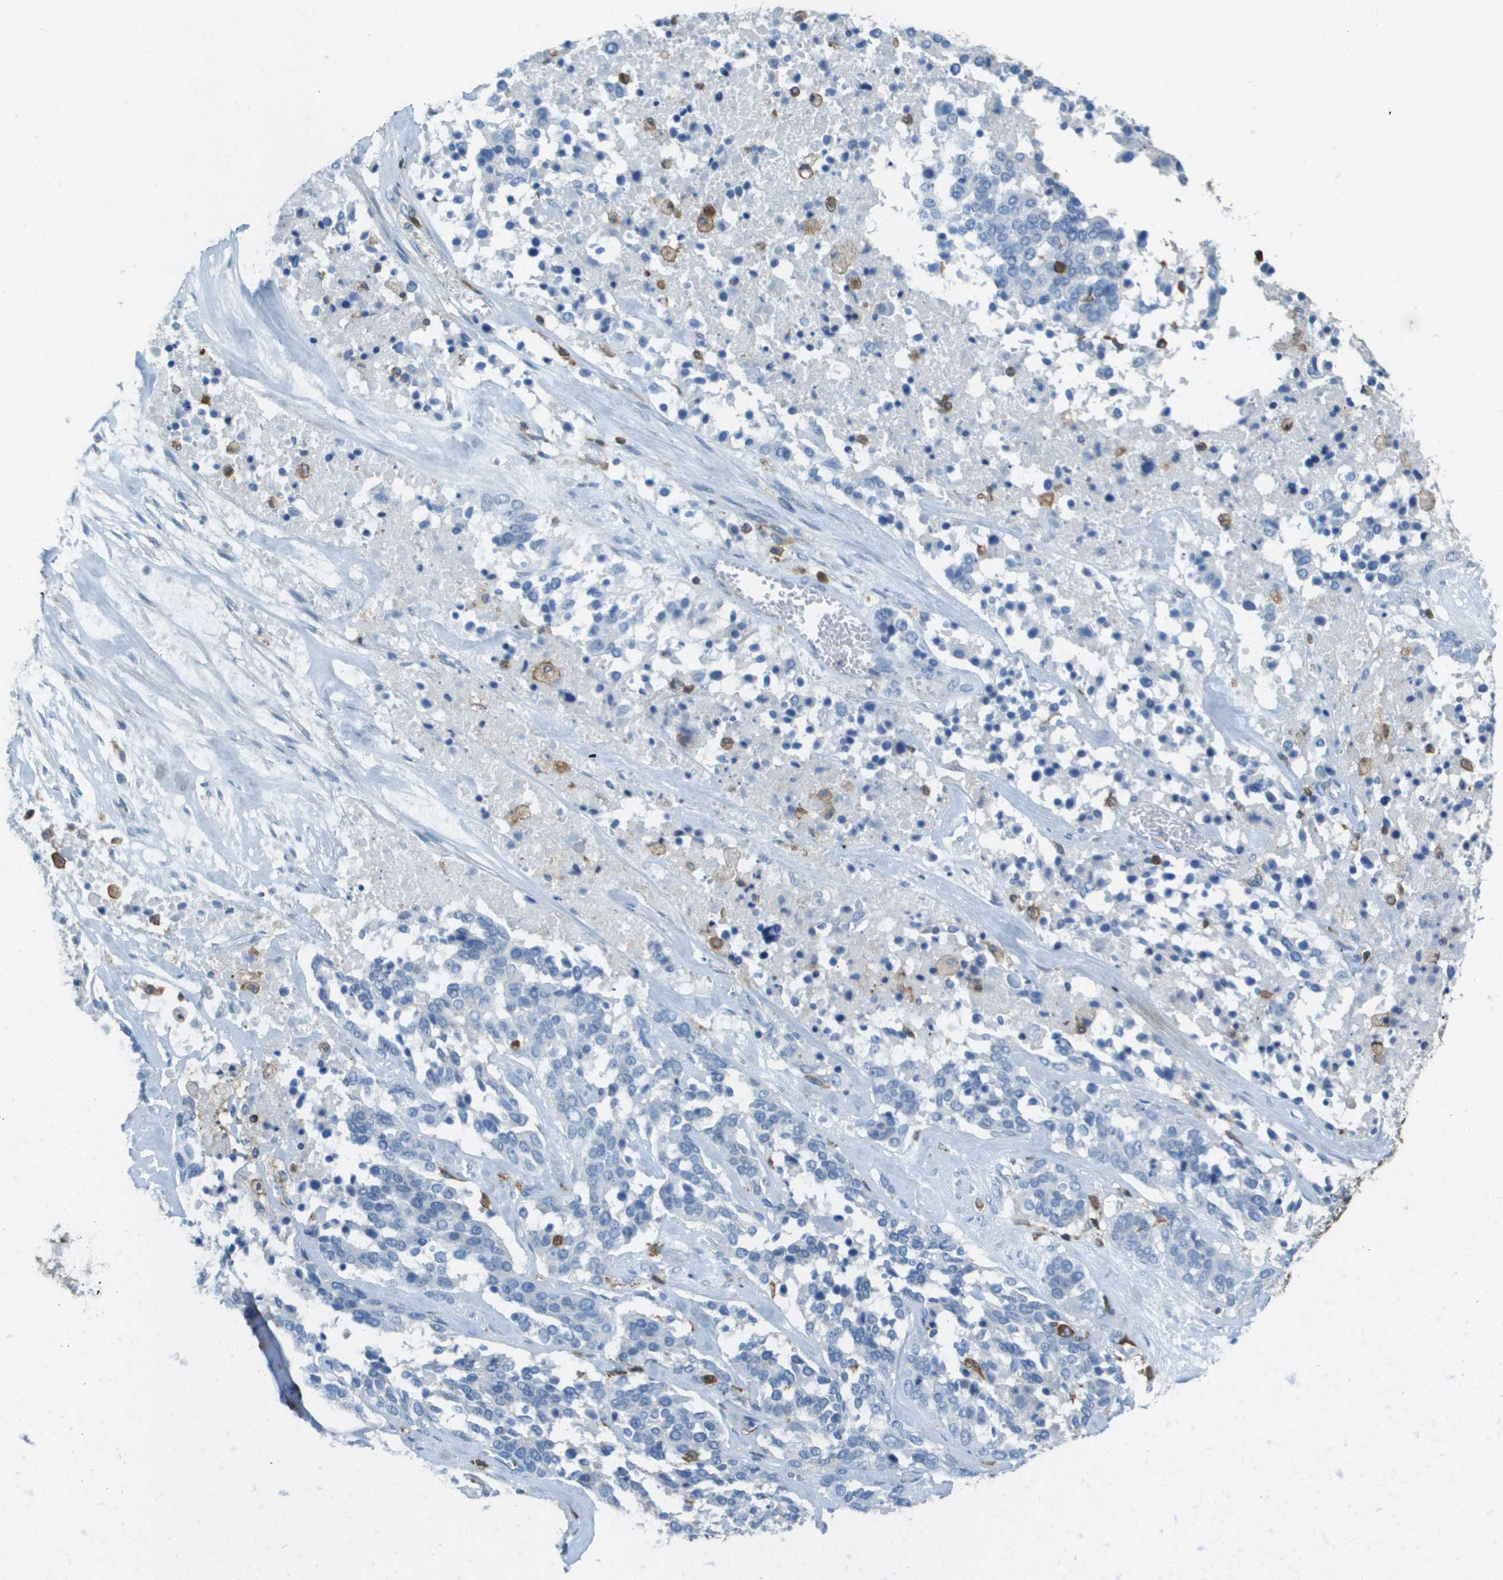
{"staining": {"intensity": "negative", "quantity": "none", "location": "none"}, "tissue": "ovarian cancer", "cell_type": "Tumor cells", "image_type": "cancer", "snomed": [{"axis": "morphology", "description": "Cystadenocarcinoma, serous, NOS"}, {"axis": "topography", "description": "Ovary"}], "caption": "Immunohistochemistry of human ovarian cancer (serous cystadenocarcinoma) shows no staining in tumor cells. (Stains: DAB immunohistochemistry (IHC) with hematoxylin counter stain, Microscopy: brightfield microscopy at high magnification).", "gene": "APBB1IP", "patient": {"sex": "female", "age": 44}}